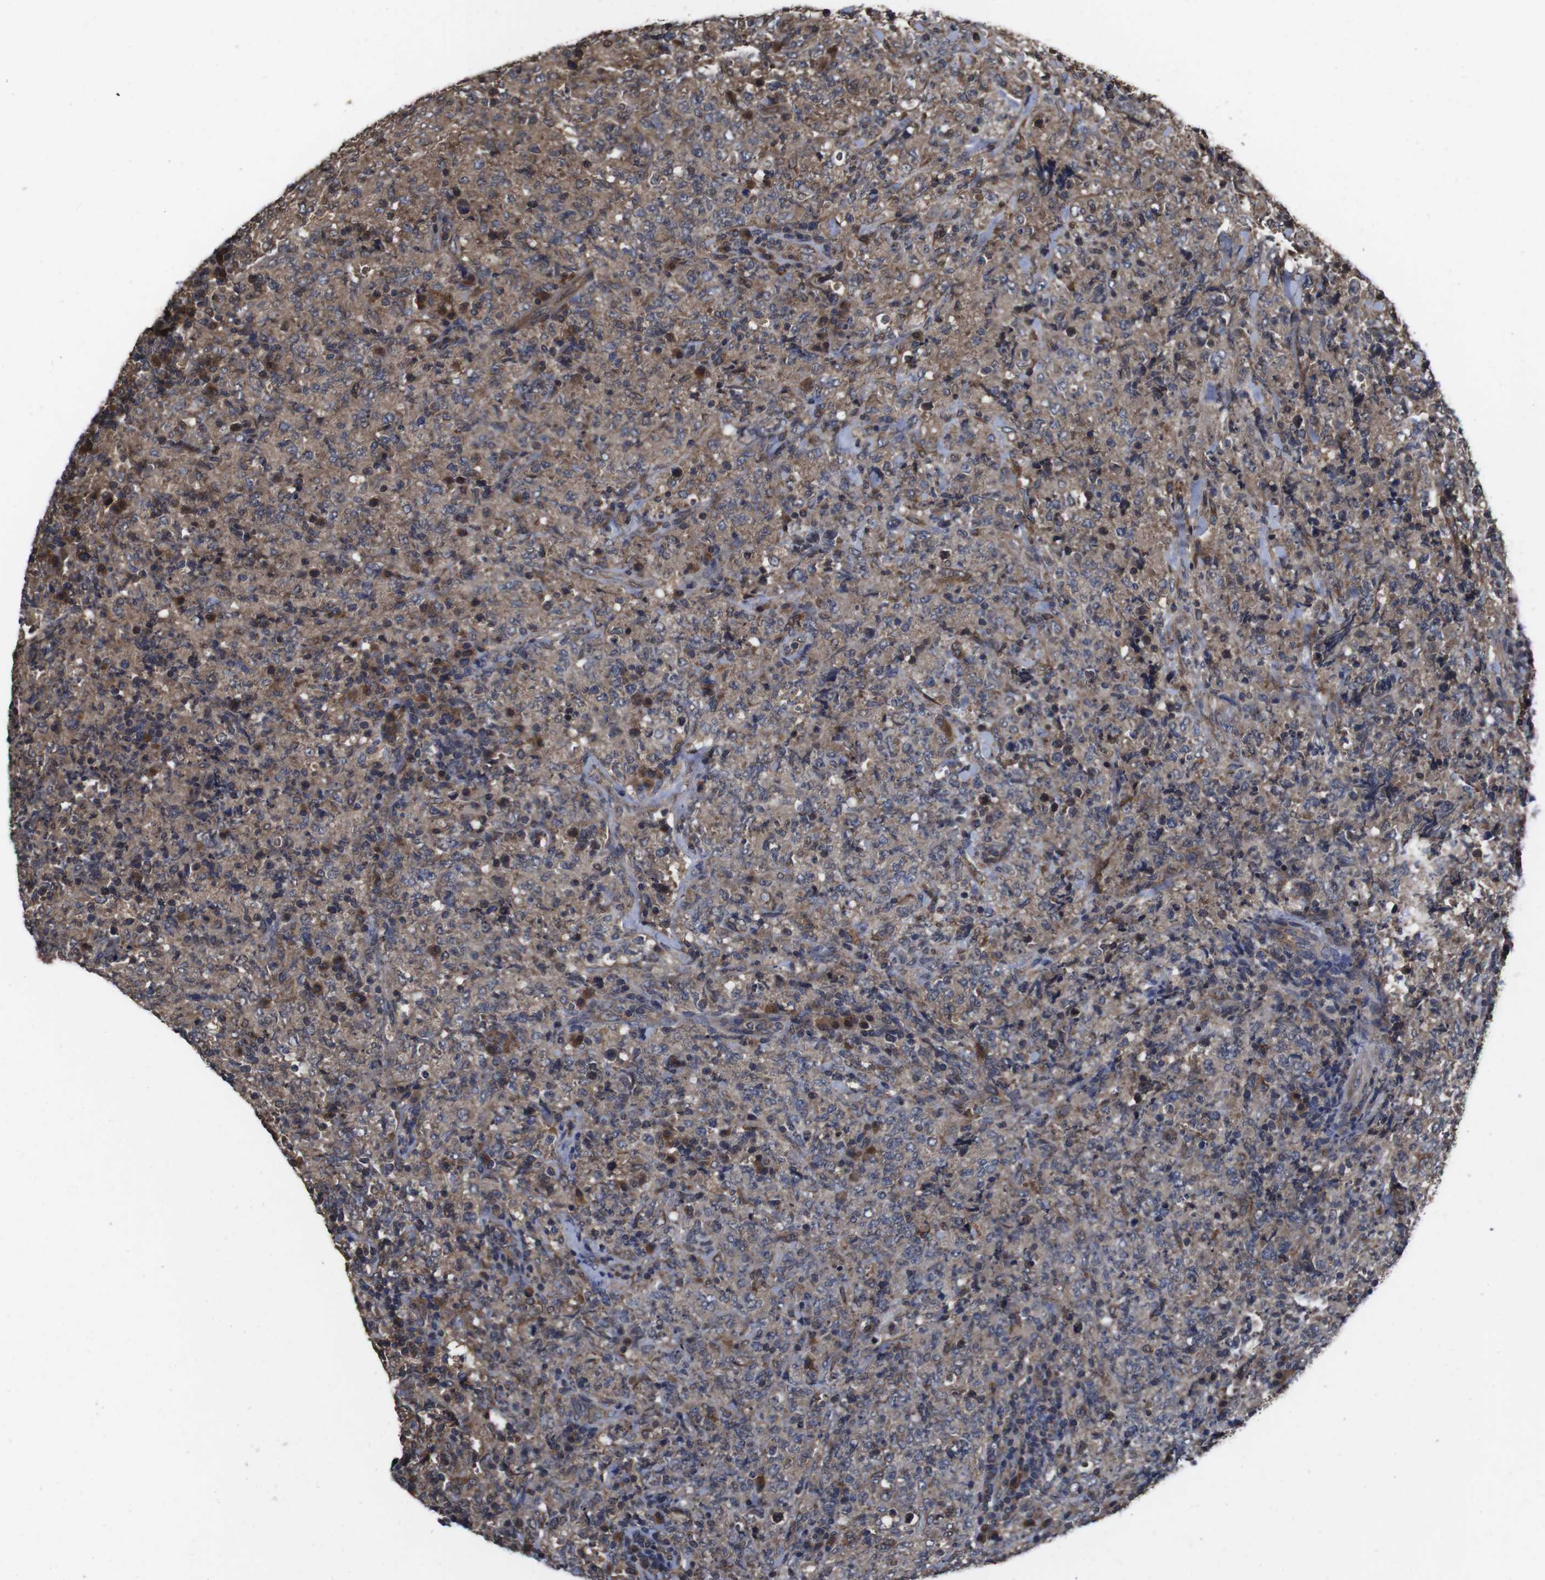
{"staining": {"intensity": "weak", "quantity": "25%-75%", "location": "cytoplasmic/membranous"}, "tissue": "lymphoma", "cell_type": "Tumor cells", "image_type": "cancer", "snomed": [{"axis": "morphology", "description": "Malignant lymphoma, non-Hodgkin's type, High grade"}, {"axis": "topography", "description": "Tonsil"}], "caption": "Lymphoma stained with a protein marker shows weak staining in tumor cells.", "gene": "CXCL11", "patient": {"sex": "female", "age": 36}}